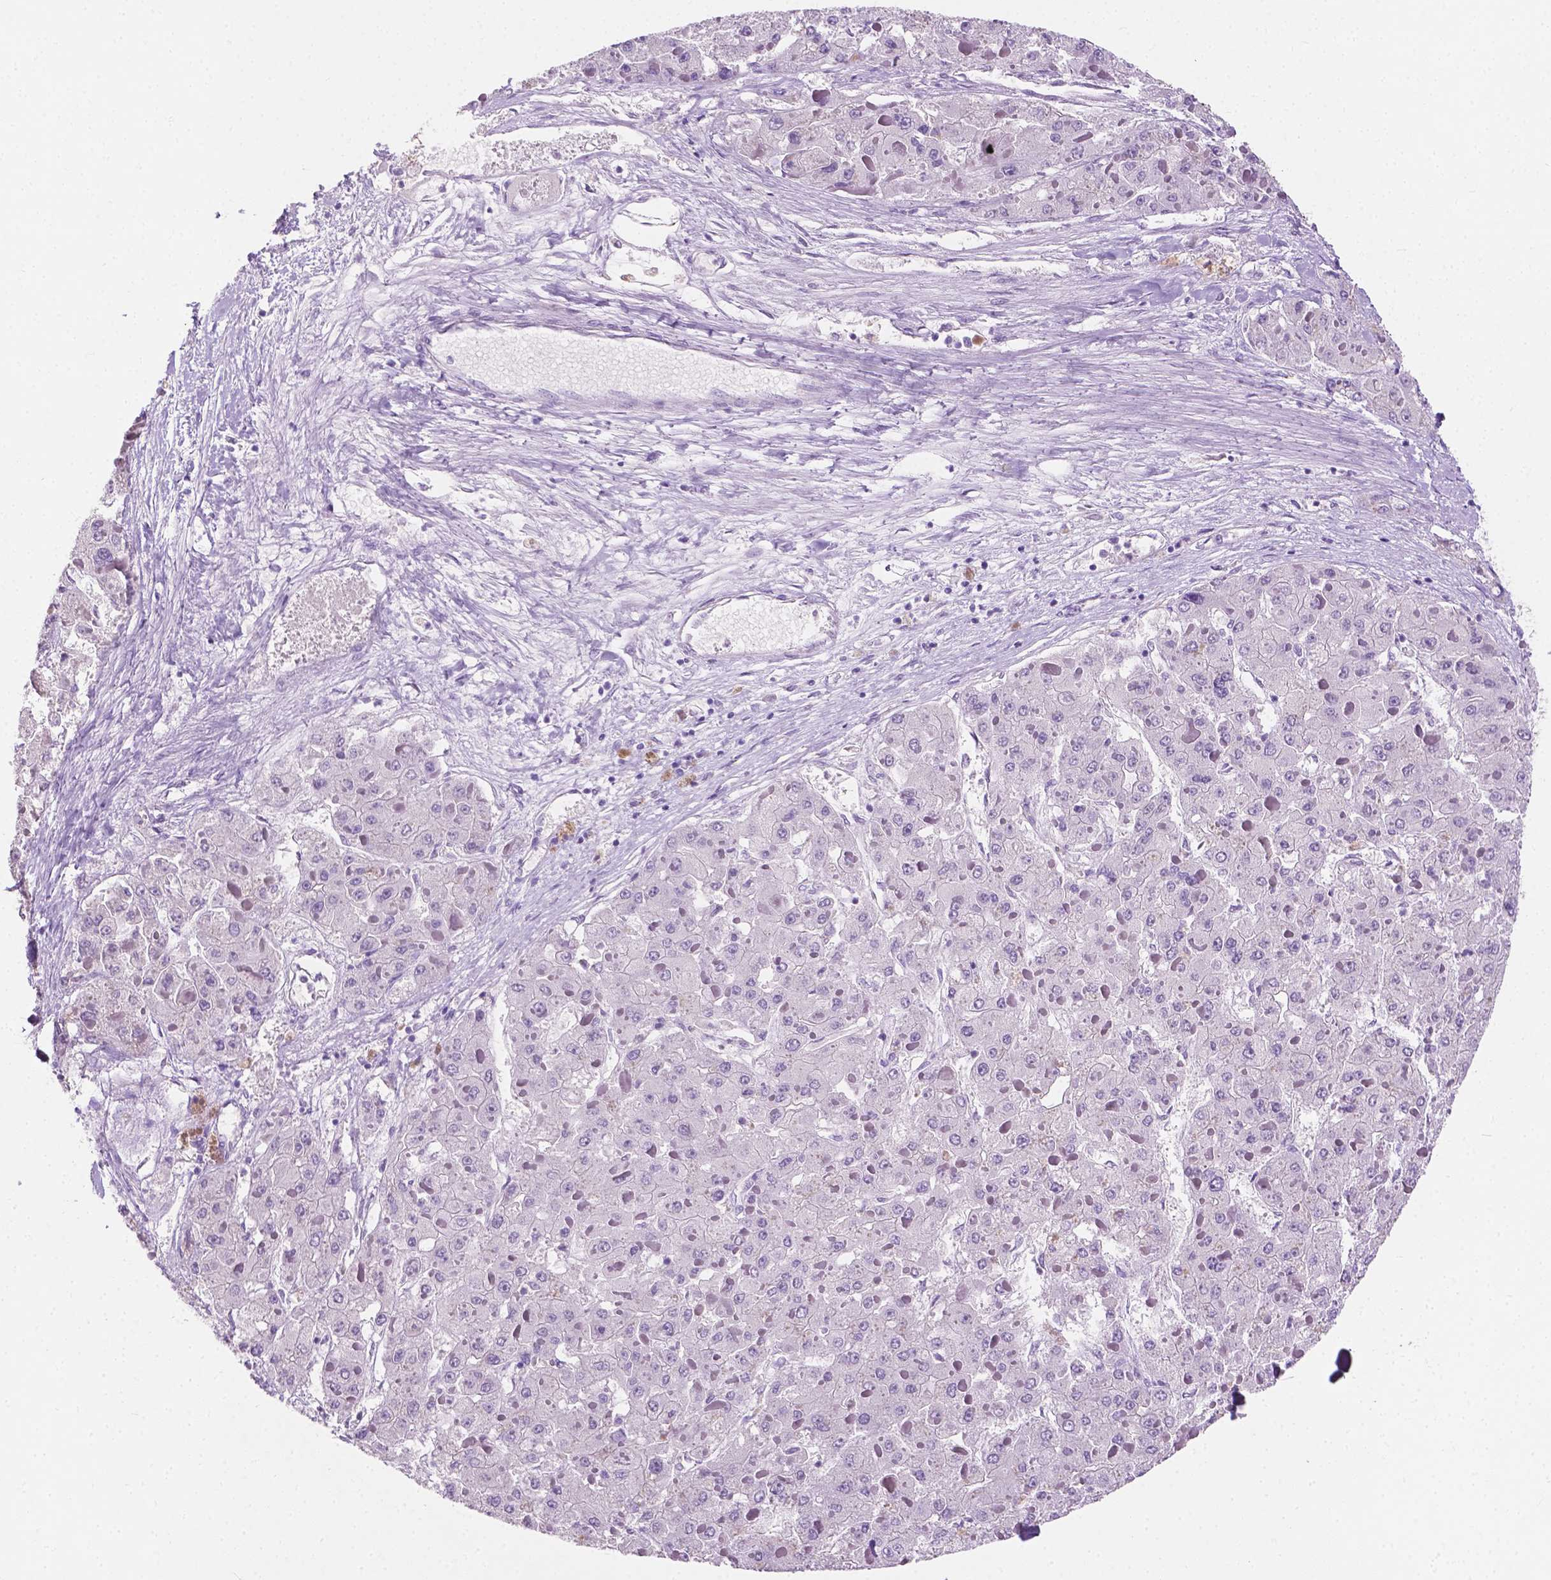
{"staining": {"intensity": "negative", "quantity": "none", "location": "none"}, "tissue": "liver cancer", "cell_type": "Tumor cells", "image_type": "cancer", "snomed": [{"axis": "morphology", "description": "Carcinoma, Hepatocellular, NOS"}, {"axis": "topography", "description": "Liver"}], "caption": "Immunohistochemistry histopathology image of human hepatocellular carcinoma (liver) stained for a protein (brown), which shows no positivity in tumor cells. (DAB immunohistochemistry with hematoxylin counter stain).", "gene": "SIAH2", "patient": {"sex": "female", "age": 73}}